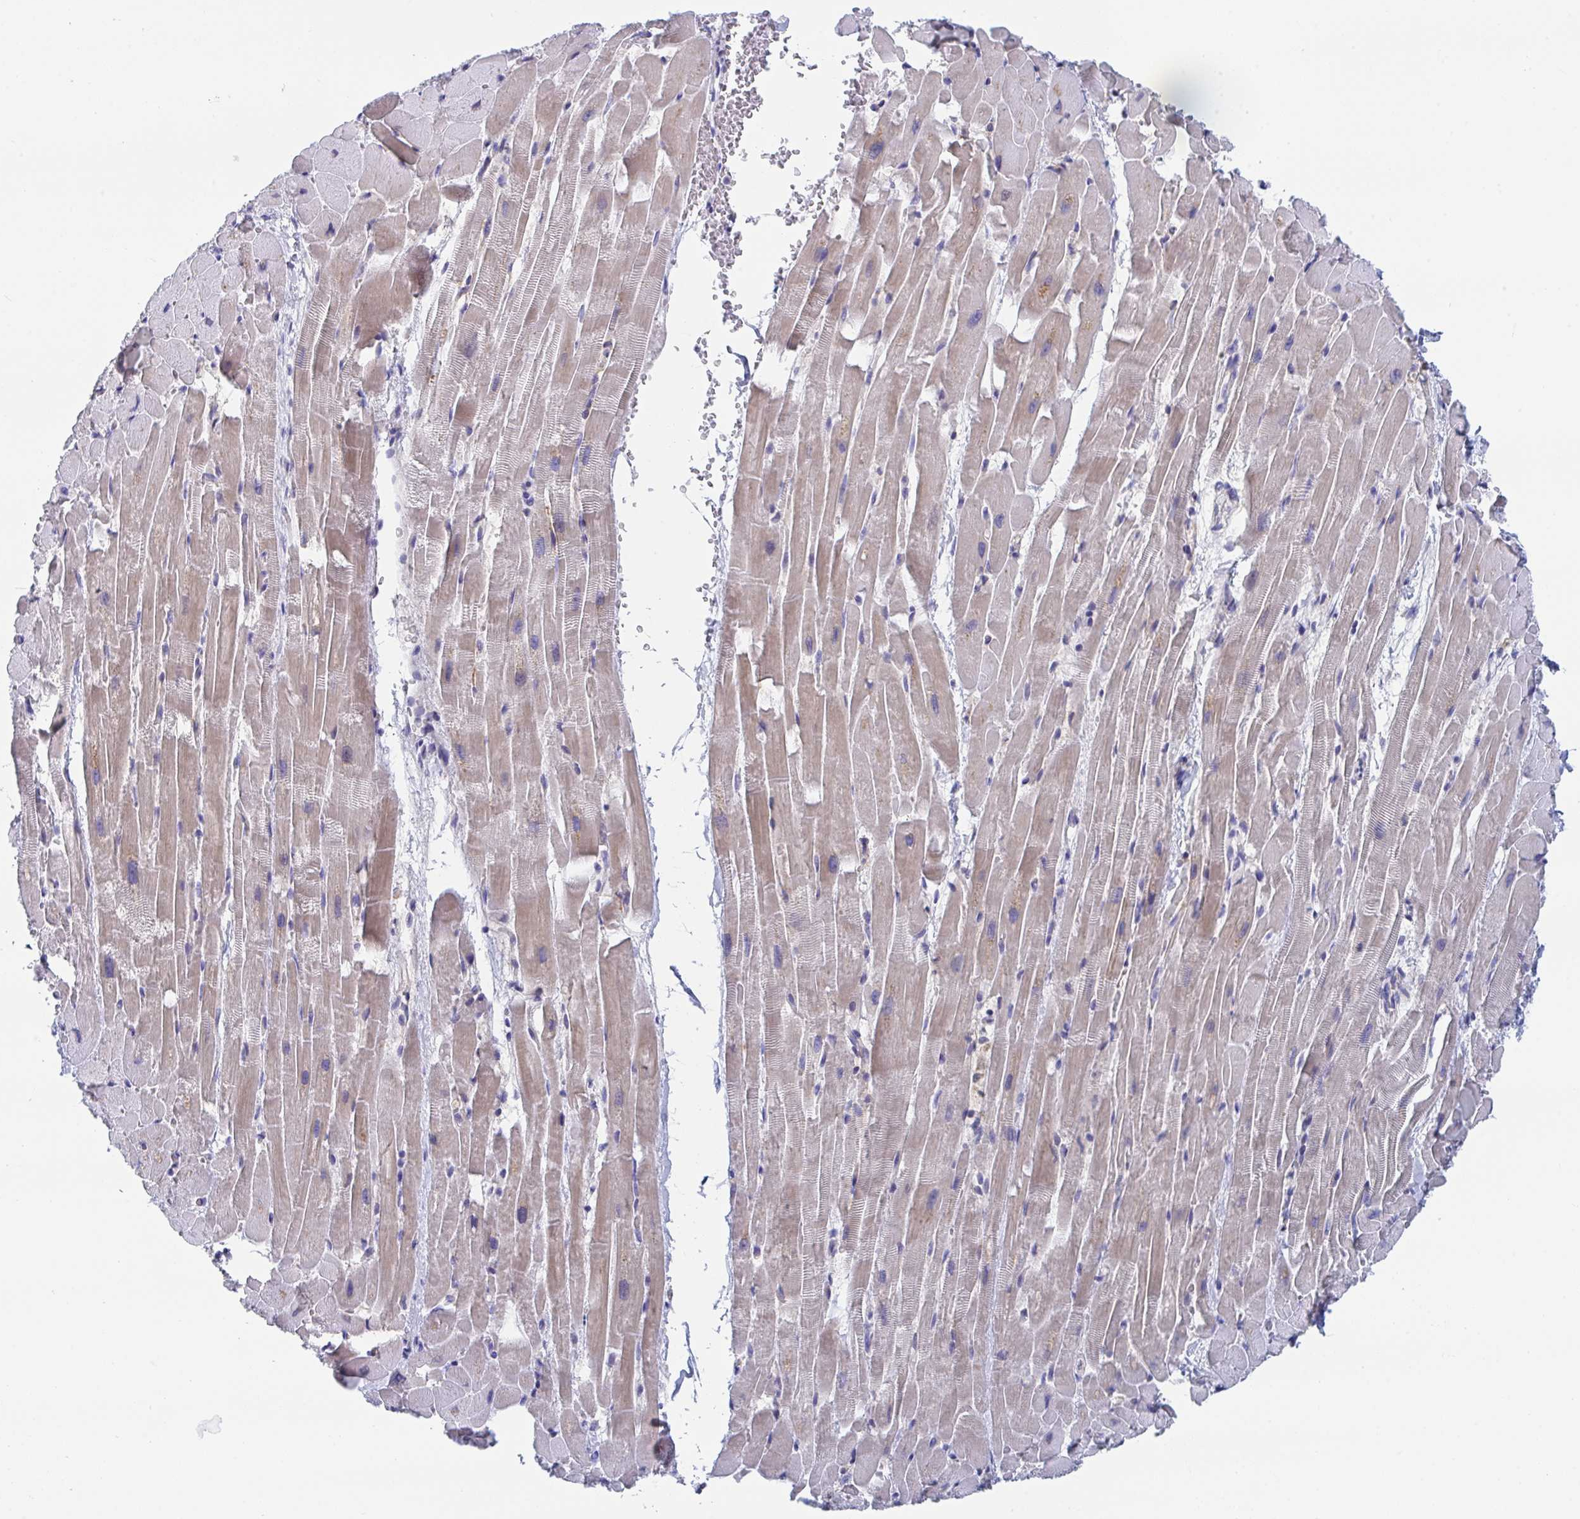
{"staining": {"intensity": "weak", "quantity": "25%-75%", "location": "cytoplasmic/membranous"}, "tissue": "heart muscle", "cell_type": "Cardiomyocytes", "image_type": "normal", "snomed": [{"axis": "morphology", "description": "Normal tissue, NOS"}, {"axis": "topography", "description": "Heart"}], "caption": "Immunohistochemistry (IHC) photomicrograph of unremarkable heart muscle: human heart muscle stained using immunohistochemistry (IHC) shows low levels of weak protein expression localized specifically in the cytoplasmic/membranous of cardiomyocytes, appearing as a cytoplasmic/membranous brown color.", "gene": "P2RX3", "patient": {"sex": "male", "age": 37}}